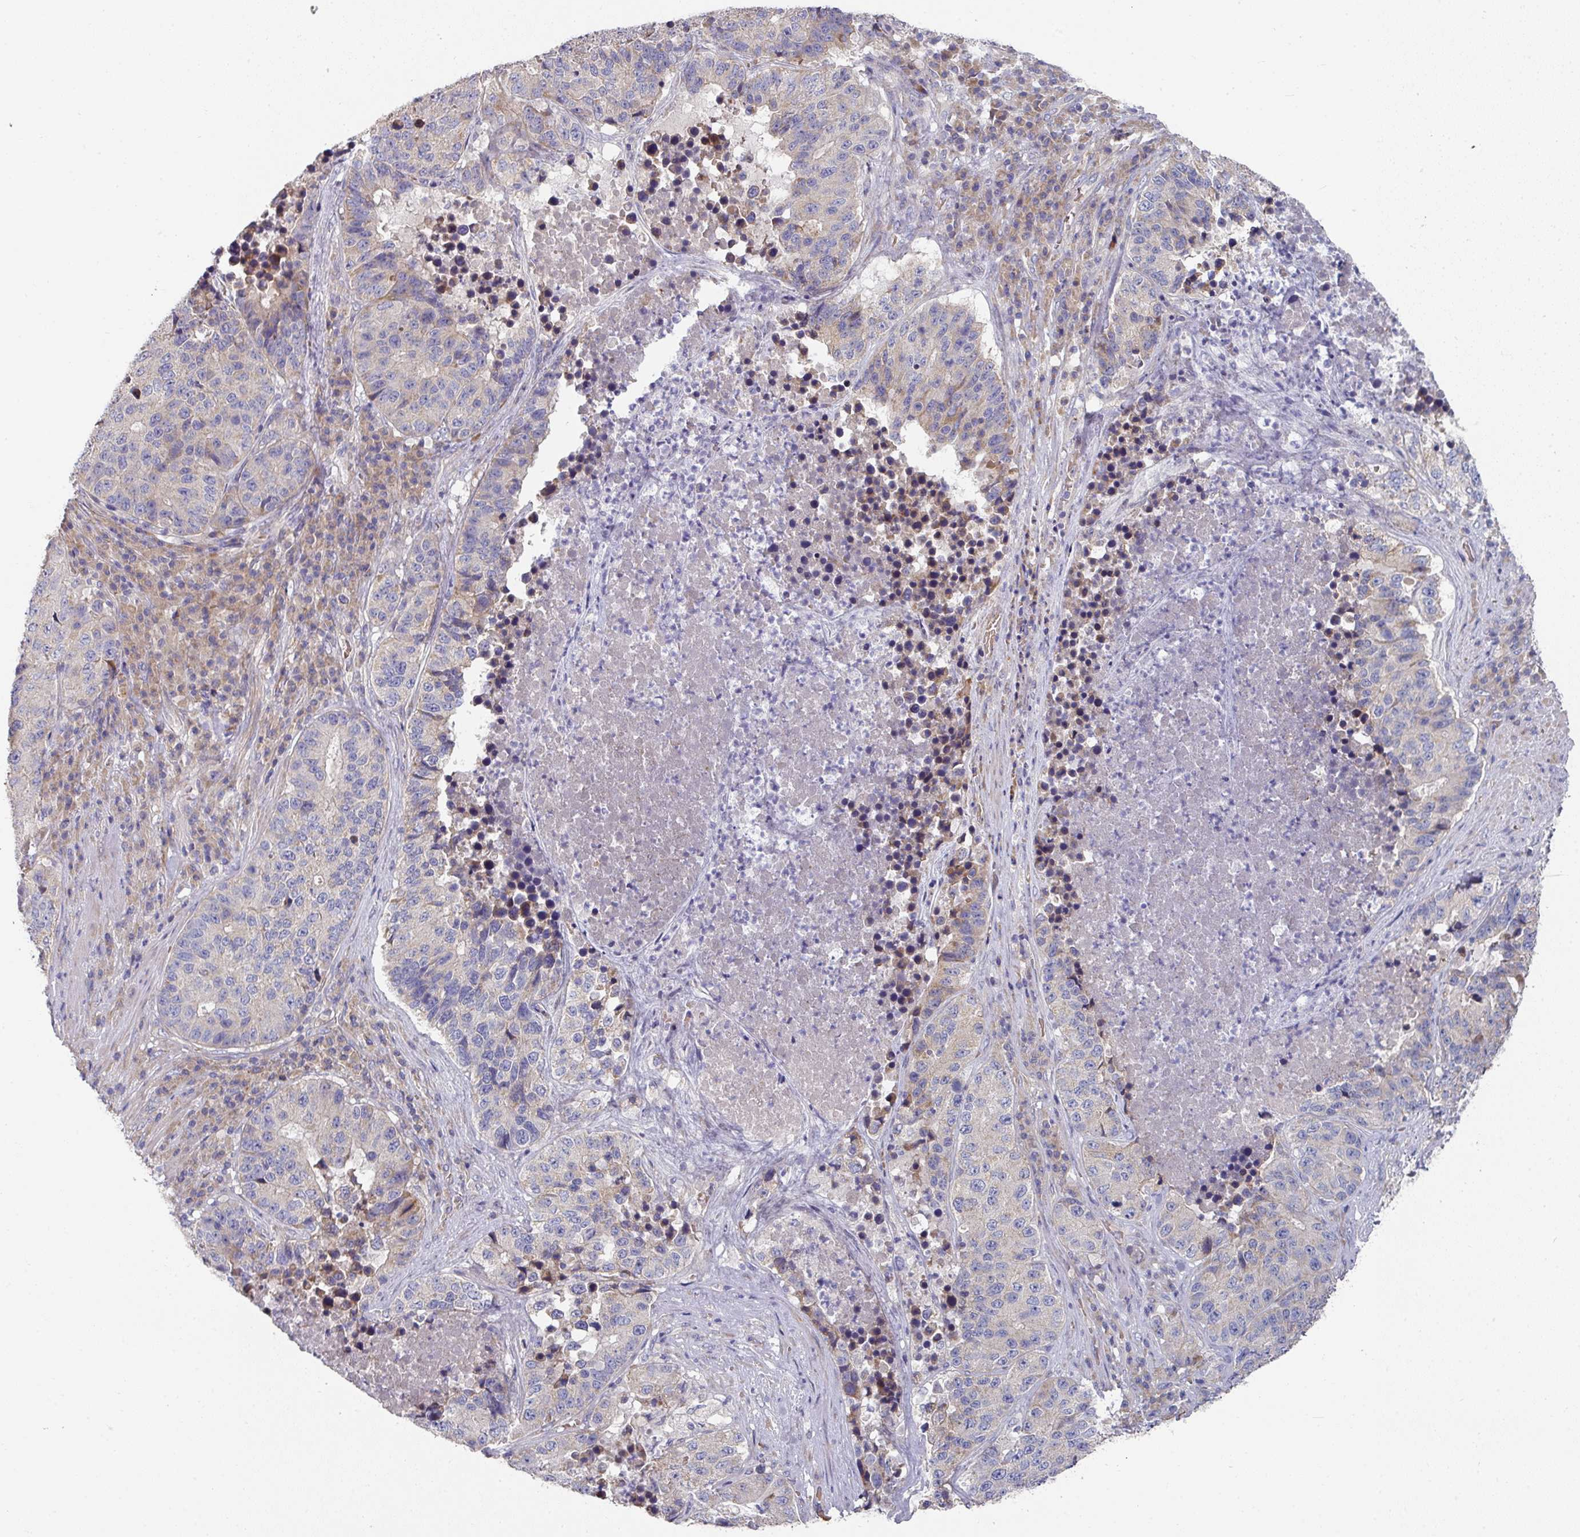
{"staining": {"intensity": "negative", "quantity": "none", "location": "none"}, "tissue": "stomach cancer", "cell_type": "Tumor cells", "image_type": "cancer", "snomed": [{"axis": "morphology", "description": "Adenocarcinoma, NOS"}, {"axis": "topography", "description": "Stomach"}], "caption": "Stomach adenocarcinoma was stained to show a protein in brown. There is no significant positivity in tumor cells.", "gene": "PYROXD2", "patient": {"sex": "male", "age": 71}}